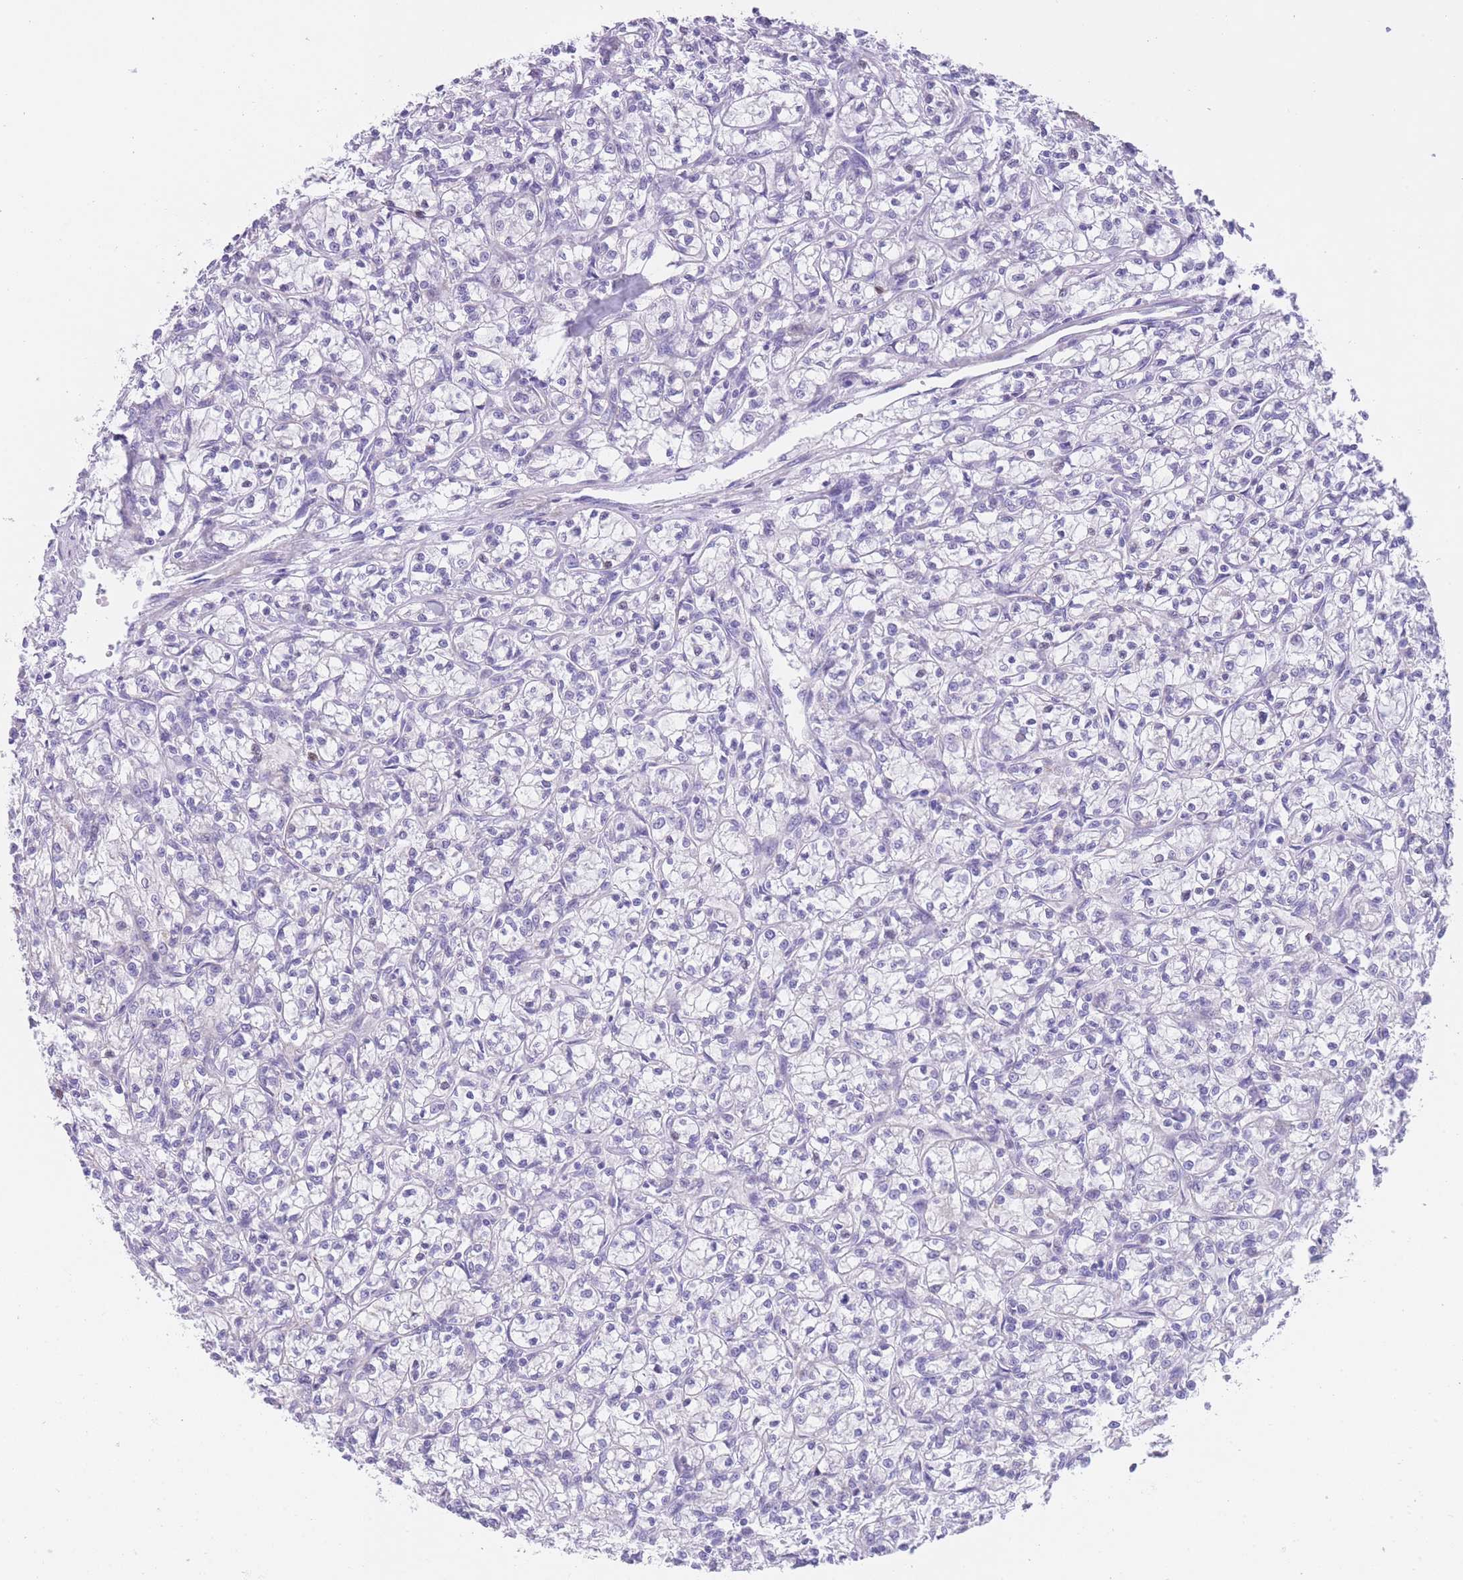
{"staining": {"intensity": "negative", "quantity": "none", "location": "none"}, "tissue": "renal cancer", "cell_type": "Tumor cells", "image_type": "cancer", "snomed": [{"axis": "morphology", "description": "Adenocarcinoma, NOS"}, {"axis": "topography", "description": "Kidney"}], "caption": "IHC micrograph of renal cancer stained for a protein (brown), which reveals no positivity in tumor cells.", "gene": "QTRT1", "patient": {"sex": "female", "age": 59}}